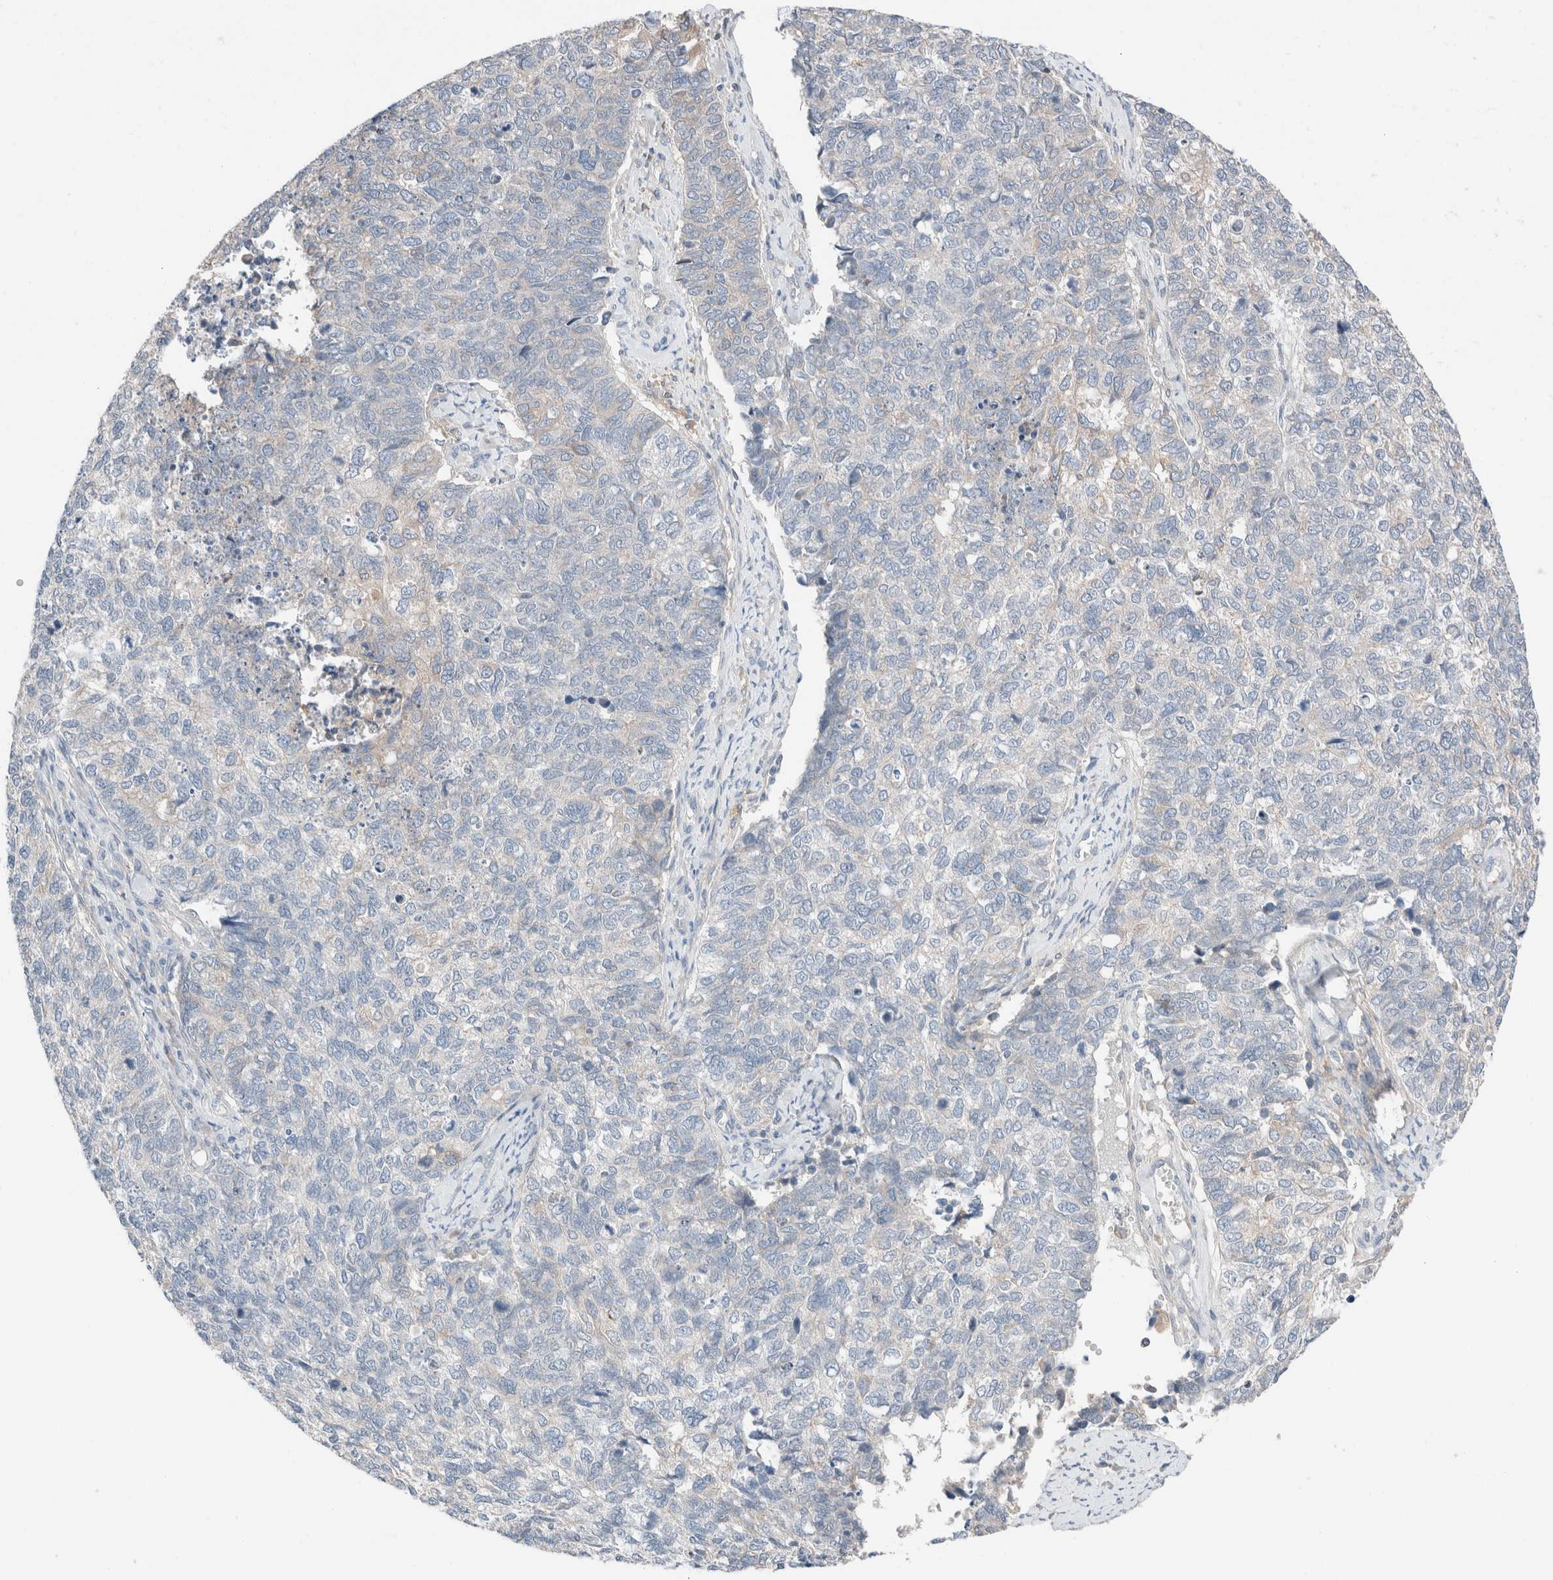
{"staining": {"intensity": "negative", "quantity": "none", "location": "none"}, "tissue": "cervical cancer", "cell_type": "Tumor cells", "image_type": "cancer", "snomed": [{"axis": "morphology", "description": "Squamous cell carcinoma, NOS"}, {"axis": "topography", "description": "Cervix"}], "caption": "Immunohistochemistry of squamous cell carcinoma (cervical) shows no positivity in tumor cells.", "gene": "PCM1", "patient": {"sex": "female", "age": 63}}